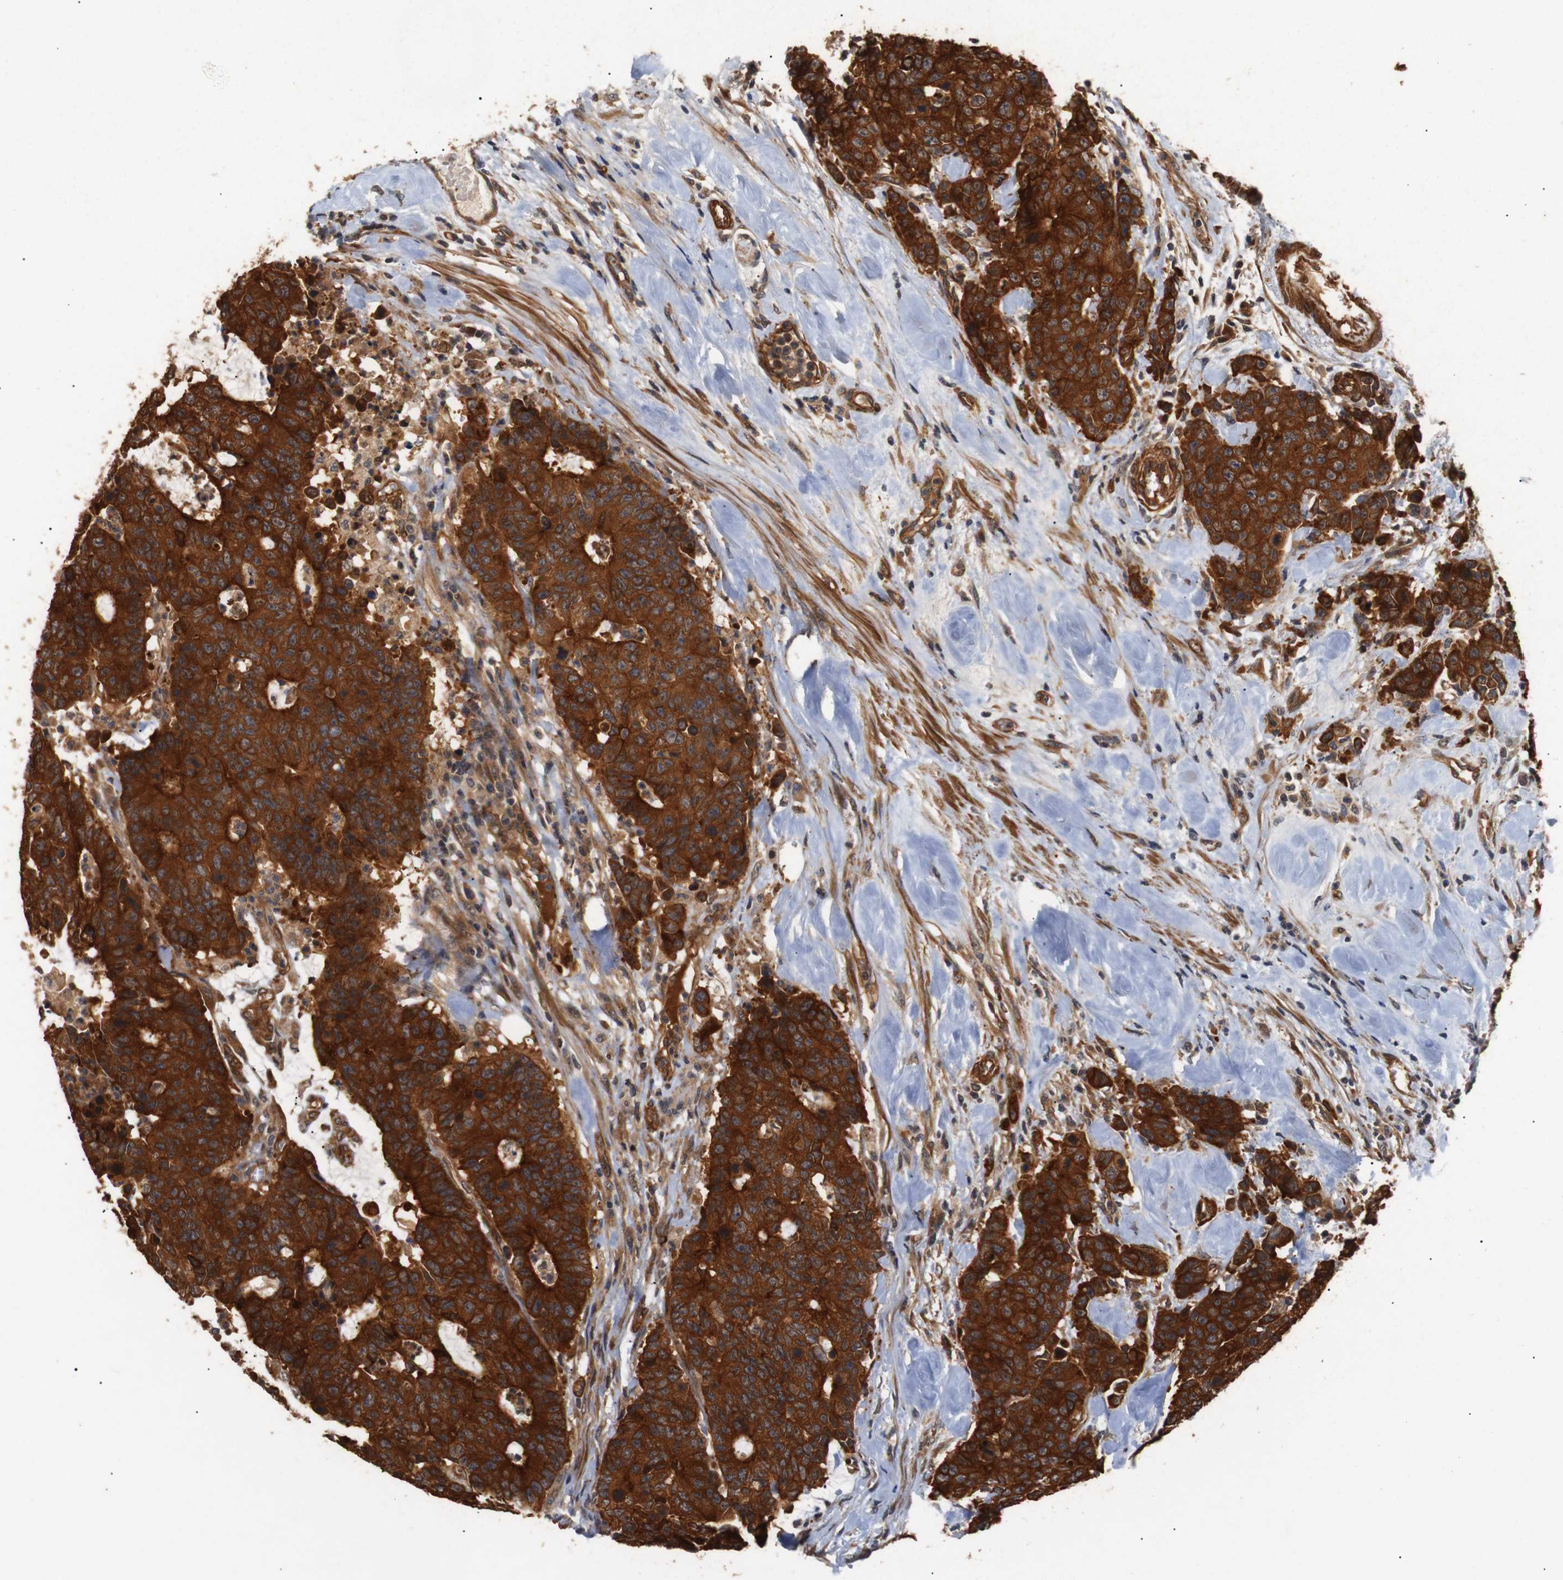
{"staining": {"intensity": "strong", "quantity": ">75%", "location": "cytoplasmic/membranous"}, "tissue": "colorectal cancer", "cell_type": "Tumor cells", "image_type": "cancer", "snomed": [{"axis": "morphology", "description": "Adenocarcinoma, NOS"}, {"axis": "topography", "description": "Colon"}], "caption": "Adenocarcinoma (colorectal) tissue shows strong cytoplasmic/membranous expression in approximately >75% of tumor cells, visualized by immunohistochemistry. (IHC, brightfield microscopy, high magnification).", "gene": "PAWR", "patient": {"sex": "female", "age": 86}}